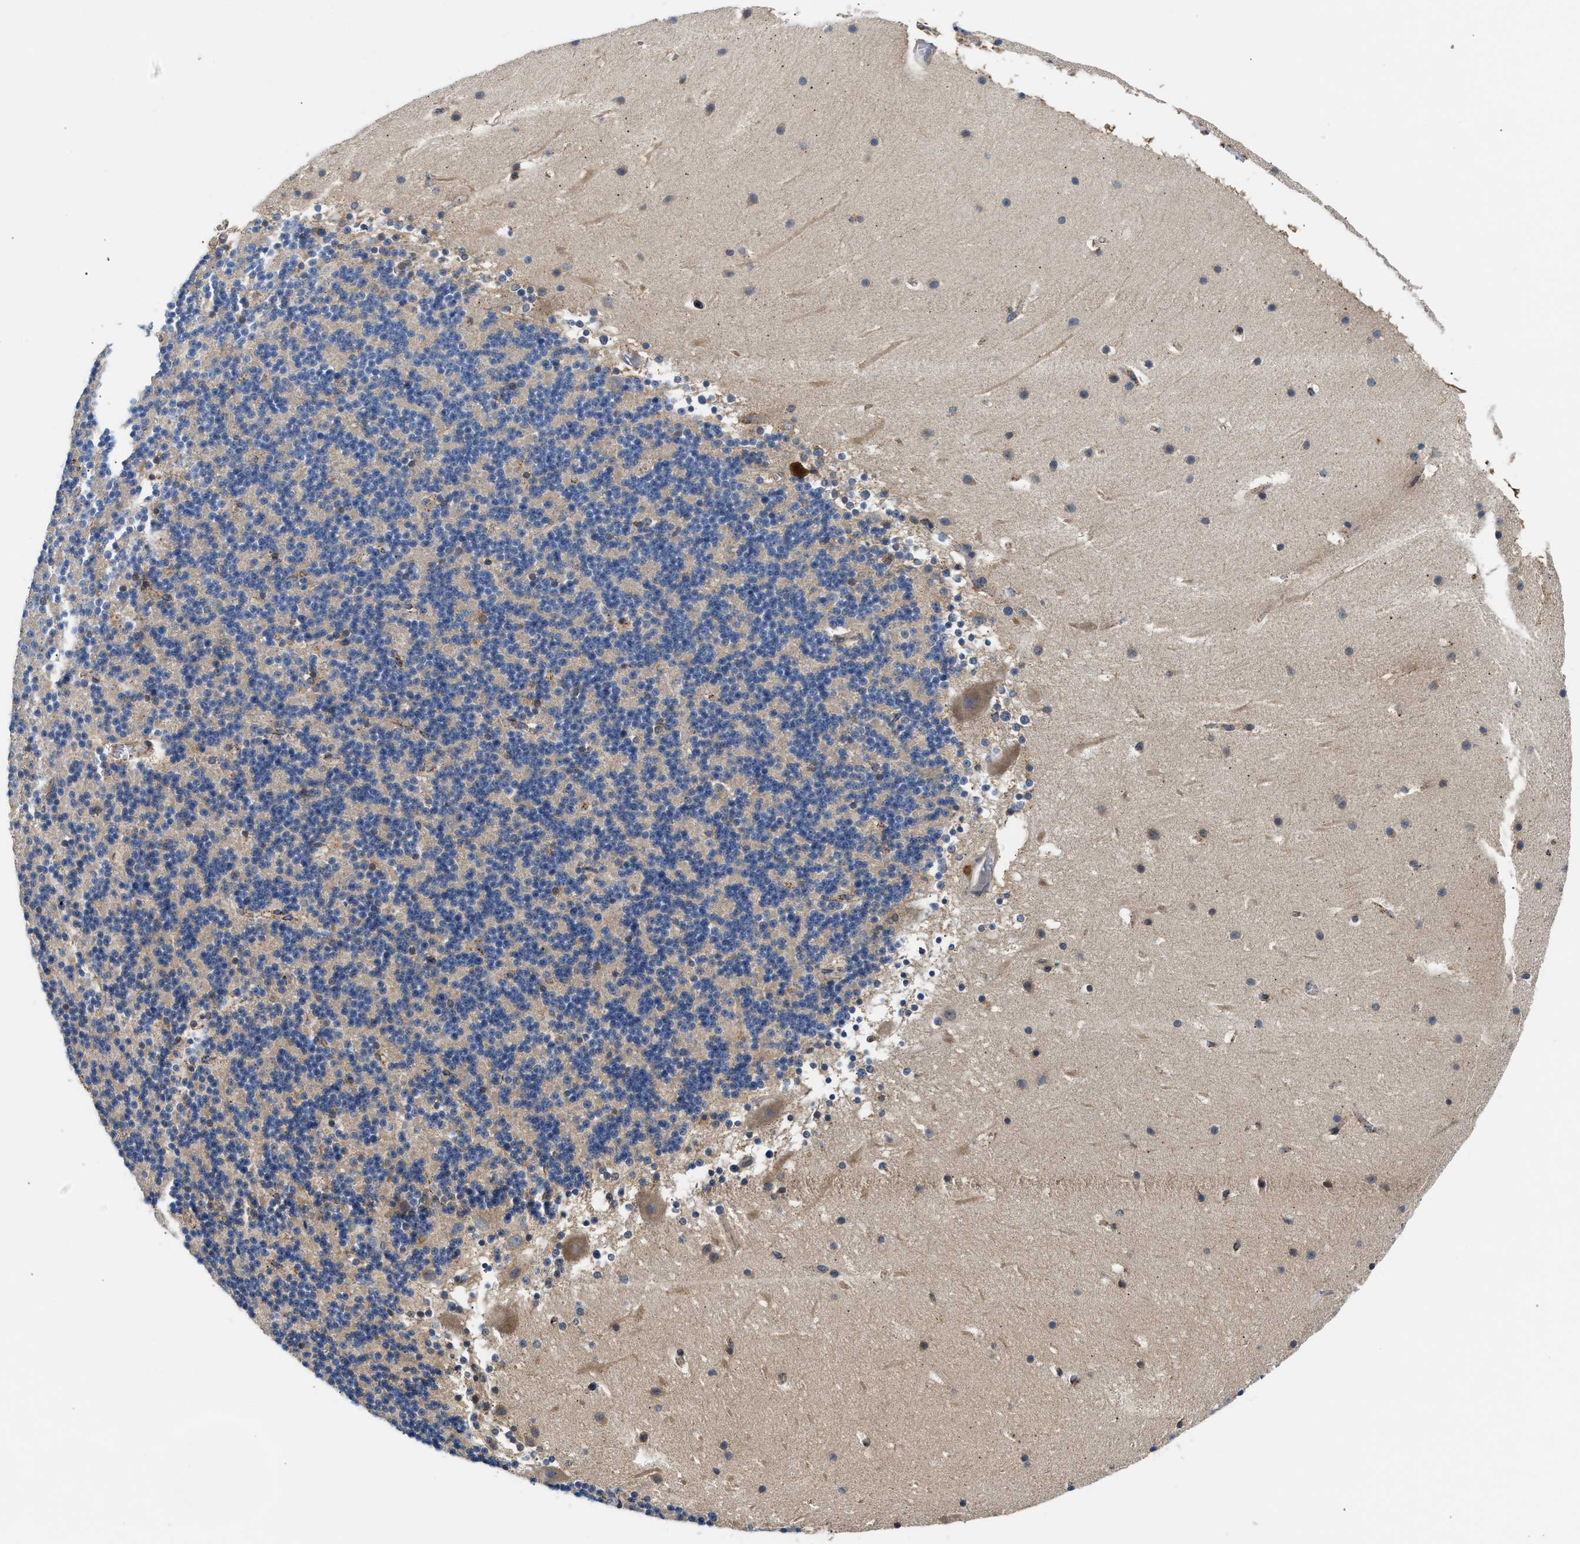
{"staining": {"intensity": "weak", "quantity": "<25%", "location": "cytoplasmic/membranous"}, "tissue": "cerebellum", "cell_type": "Cells in granular layer", "image_type": "normal", "snomed": [{"axis": "morphology", "description": "Normal tissue, NOS"}, {"axis": "topography", "description": "Cerebellum"}], "caption": "An image of cerebellum stained for a protein demonstrates no brown staining in cells in granular layer. (DAB (3,3'-diaminobenzidine) immunohistochemistry (IHC) visualized using brightfield microscopy, high magnification).", "gene": "CCM2", "patient": {"sex": "male", "age": 45}}